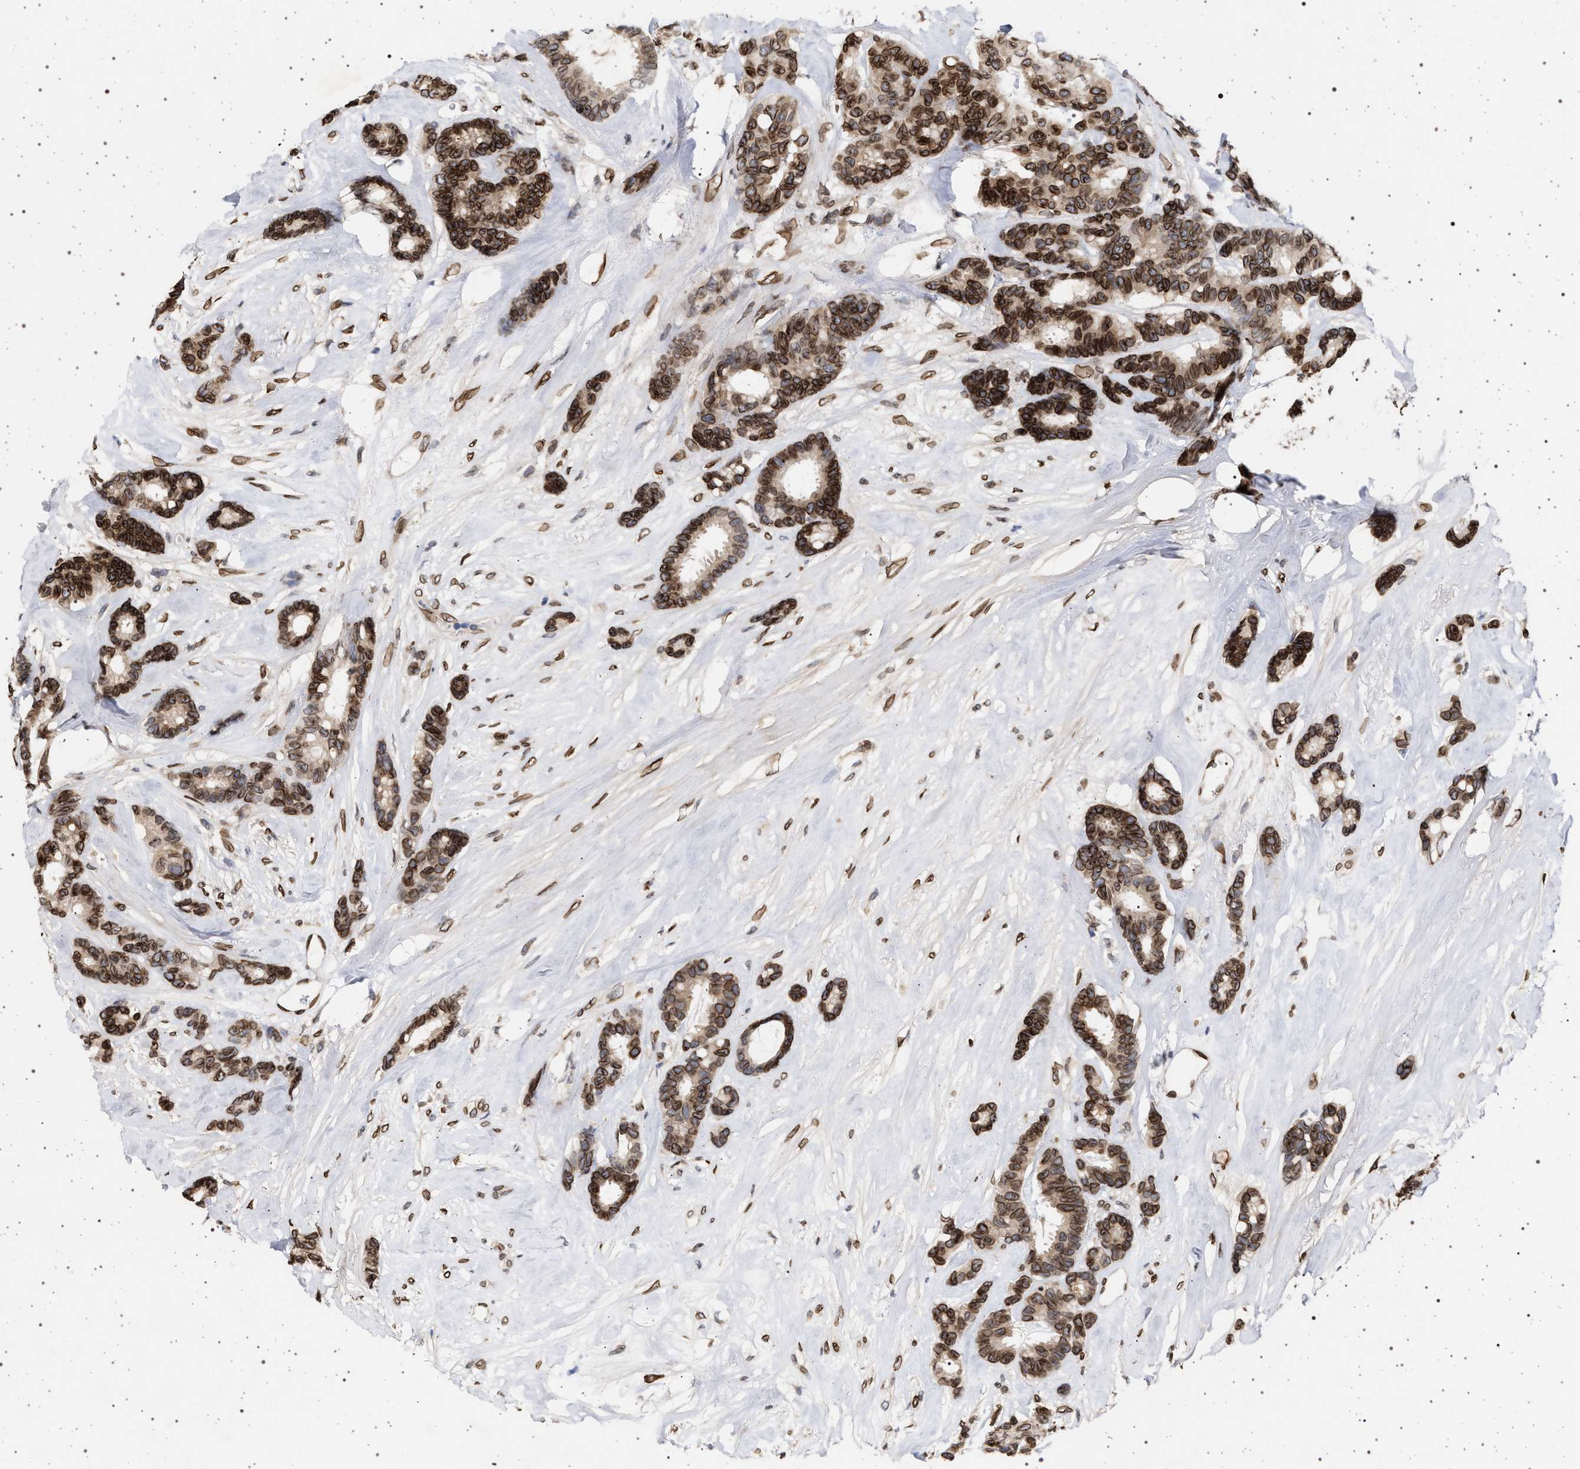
{"staining": {"intensity": "strong", "quantity": ">75%", "location": "cytoplasmic/membranous,nuclear"}, "tissue": "breast cancer", "cell_type": "Tumor cells", "image_type": "cancer", "snomed": [{"axis": "morphology", "description": "Duct carcinoma"}, {"axis": "topography", "description": "Breast"}], "caption": "Breast cancer stained with IHC displays strong cytoplasmic/membranous and nuclear positivity in about >75% of tumor cells. The staining was performed using DAB (3,3'-diaminobenzidine) to visualize the protein expression in brown, while the nuclei were stained in blue with hematoxylin (Magnification: 20x).", "gene": "ING2", "patient": {"sex": "female", "age": 87}}